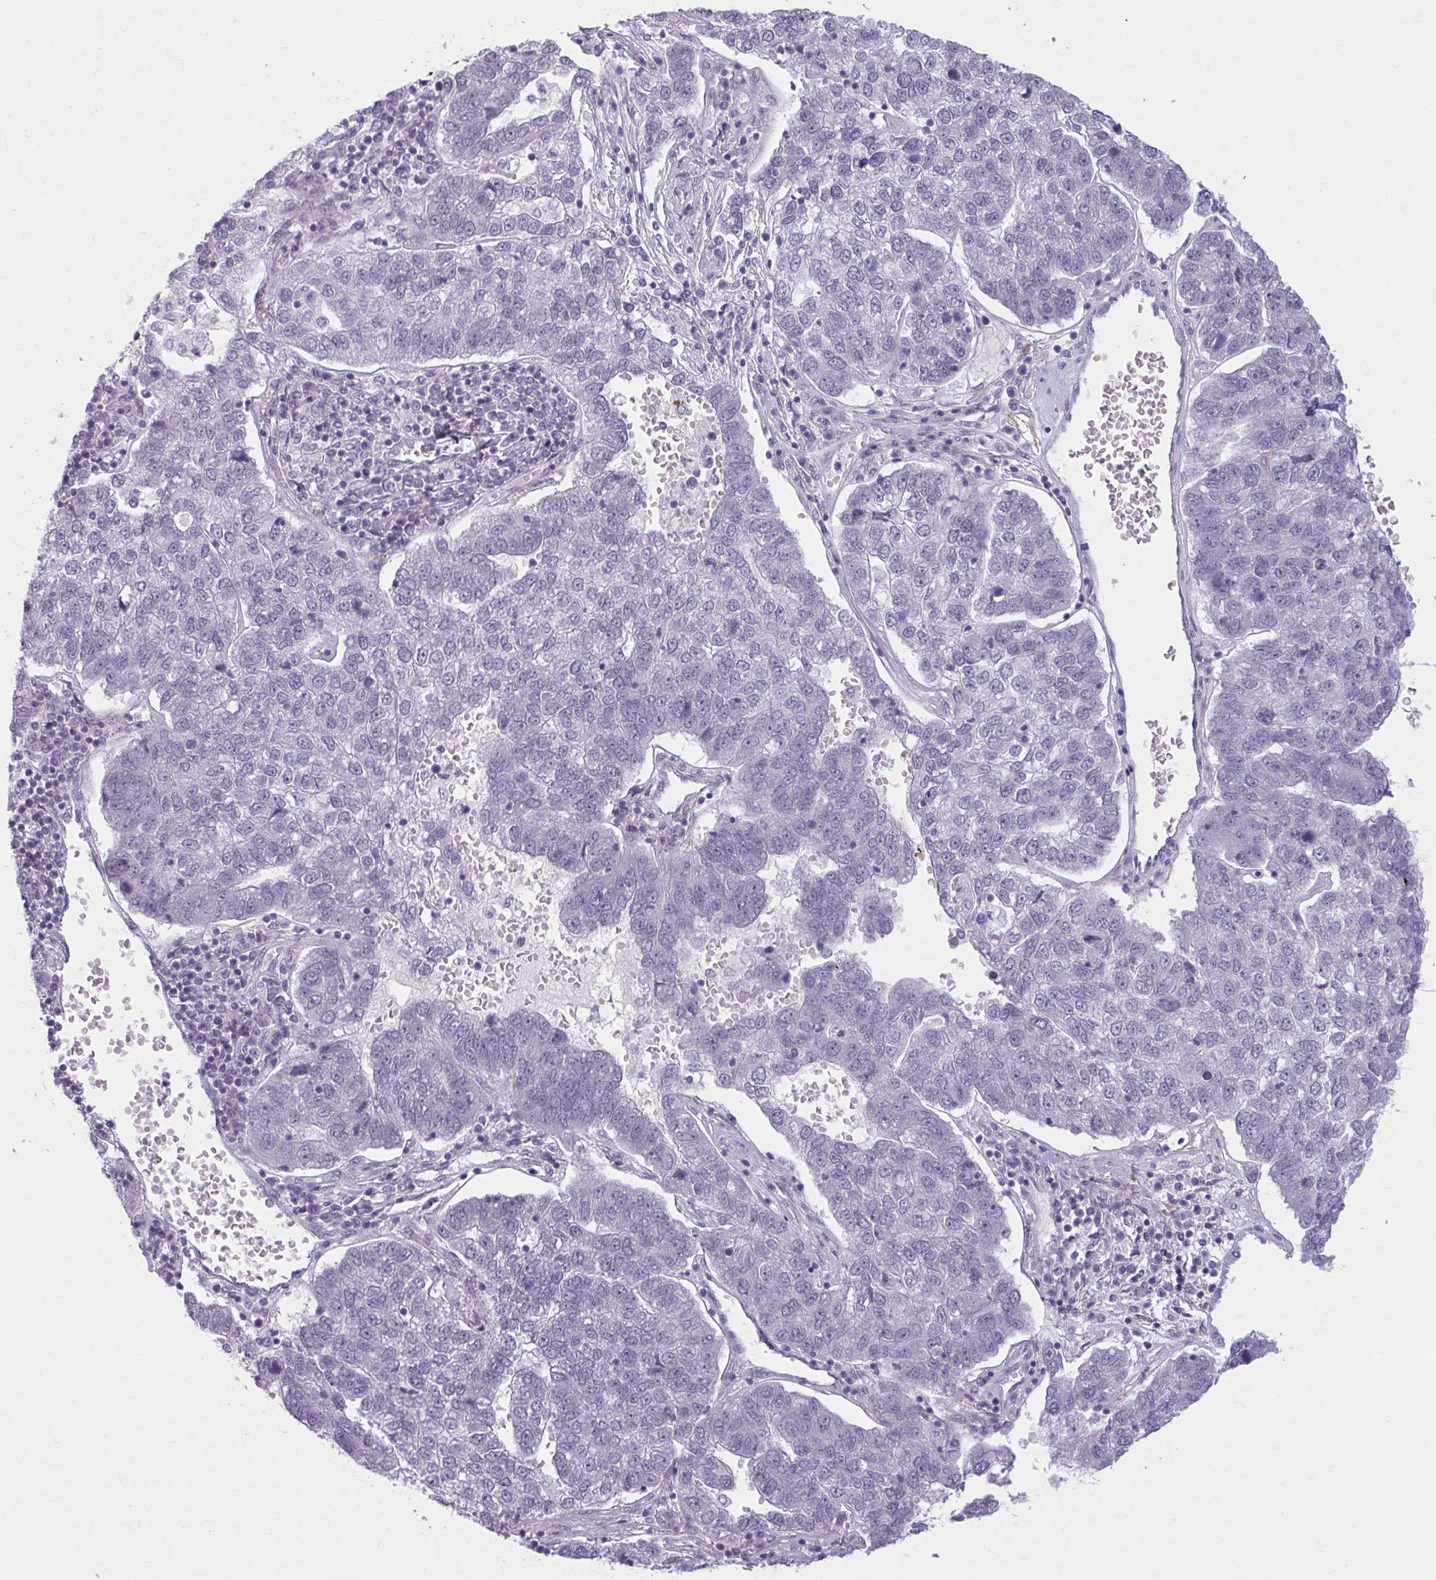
{"staining": {"intensity": "negative", "quantity": "none", "location": "none"}, "tissue": "pancreatic cancer", "cell_type": "Tumor cells", "image_type": "cancer", "snomed": [{"axis": "morphology", "description": "Adenocarcinoma, NOS"}, {"axis": "topography", "description": "Pancreas"}], "caption": "Immunohistochemical staining of human pancreatic adenocarcinoma displays no significant staining in tumor cells. (DAB (3,3'-diaminobenzidine) immunohistochemistry visualized using brightfield microscopy, high magnification).", "gene": "NUMBL", "patient": {"sex": "female", "age": 61}}